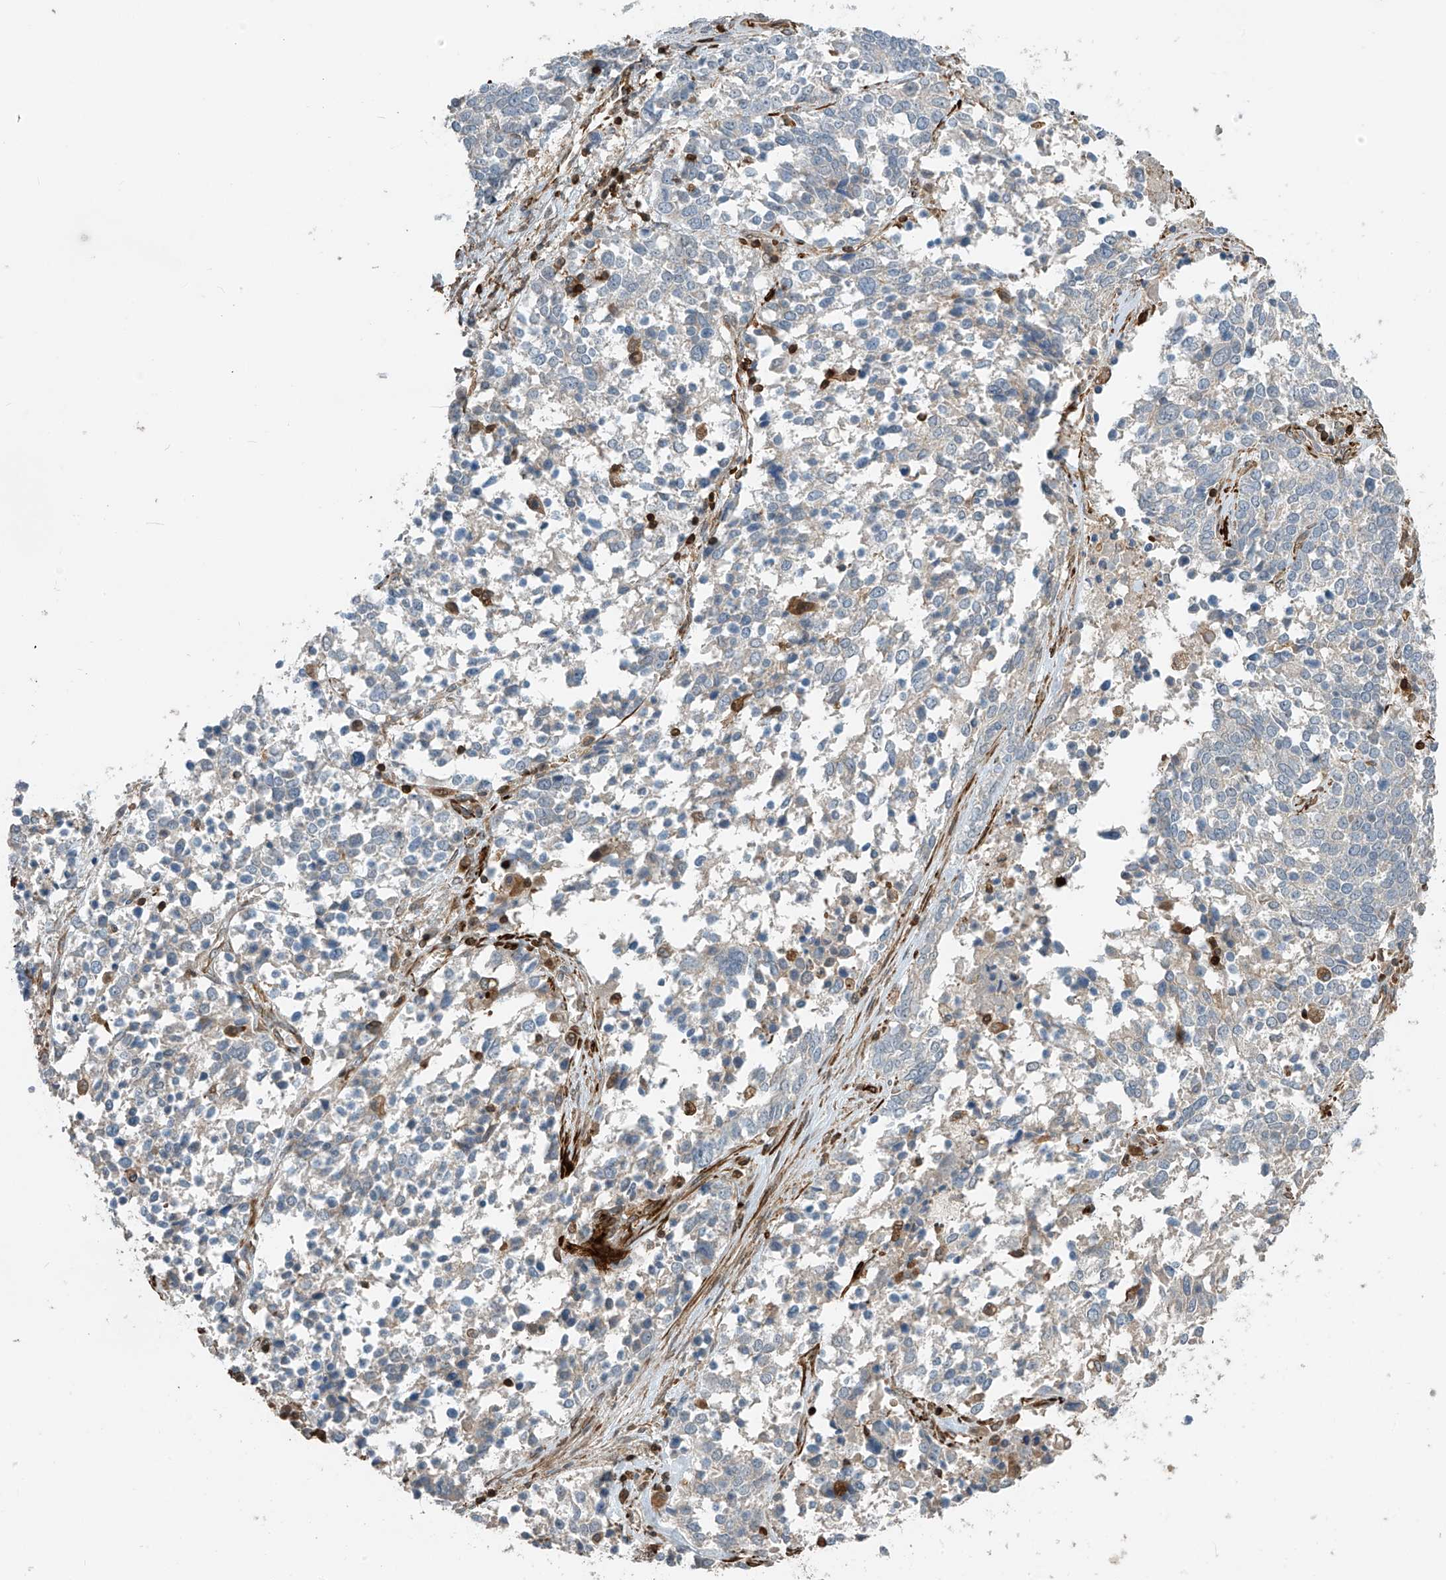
{"staining": {"intensity": "negative", "quantity": "none", "location": "none"}, "tissue": "ovarian cancer", "cell_type": "Tumor cells", "image_type": "cancer", "snomed": [{"axis": "morphology", "description": "Cystadenocarcinoma, serous, NOS"}, {"axis": "topography", "description": "Ovary"}], "caption": "This photomicrograph is of ovarian cancer (serous cystadenocarcinoma) stained with immunohistochemistry to label a protein in brown with the nuclei are counter-stained blue. There is no expression in tumor cells.", "gene": "SH3BGRL3", "patient": {"sex": "female", "age": 44}}